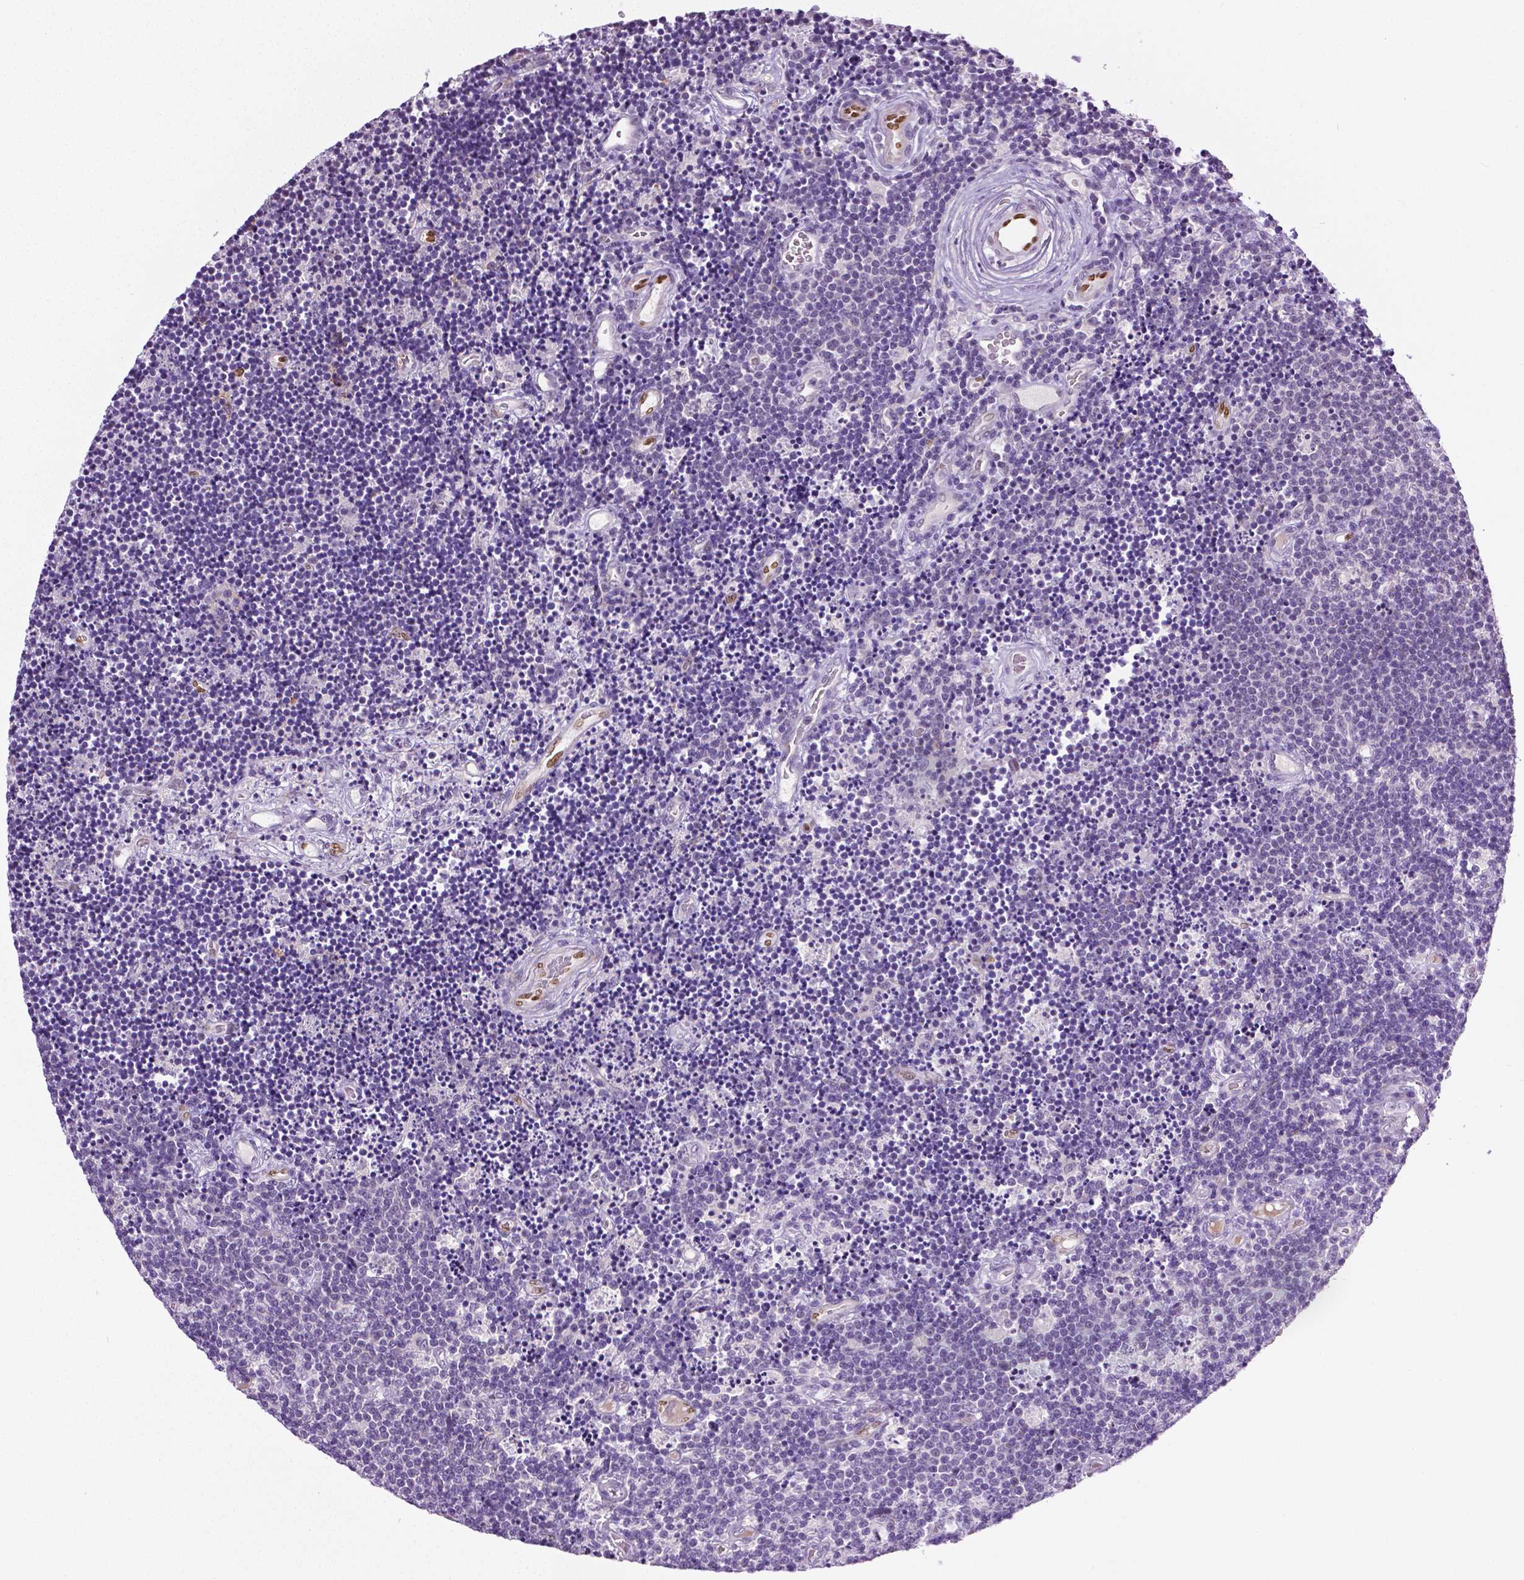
{"staining": {"intensity": "negative", "quantity": "none", "location": "none"}, "tissue": "lymphoma", "cell_type": "Tumor cells", "image_type": "cancer", "snomed": [{"axis": "morphology", "description": "Malignant lymphoma, non-Hodgkin's type, Low grade"}, {"axis": "topography", "description": "Brain"}], "caption": "Lymphoma was stained to show a protein in brown. There is no significant expression in tumor cells.", "gene": "PTGER3", "patient": {"sex": "female", "age": 66}}